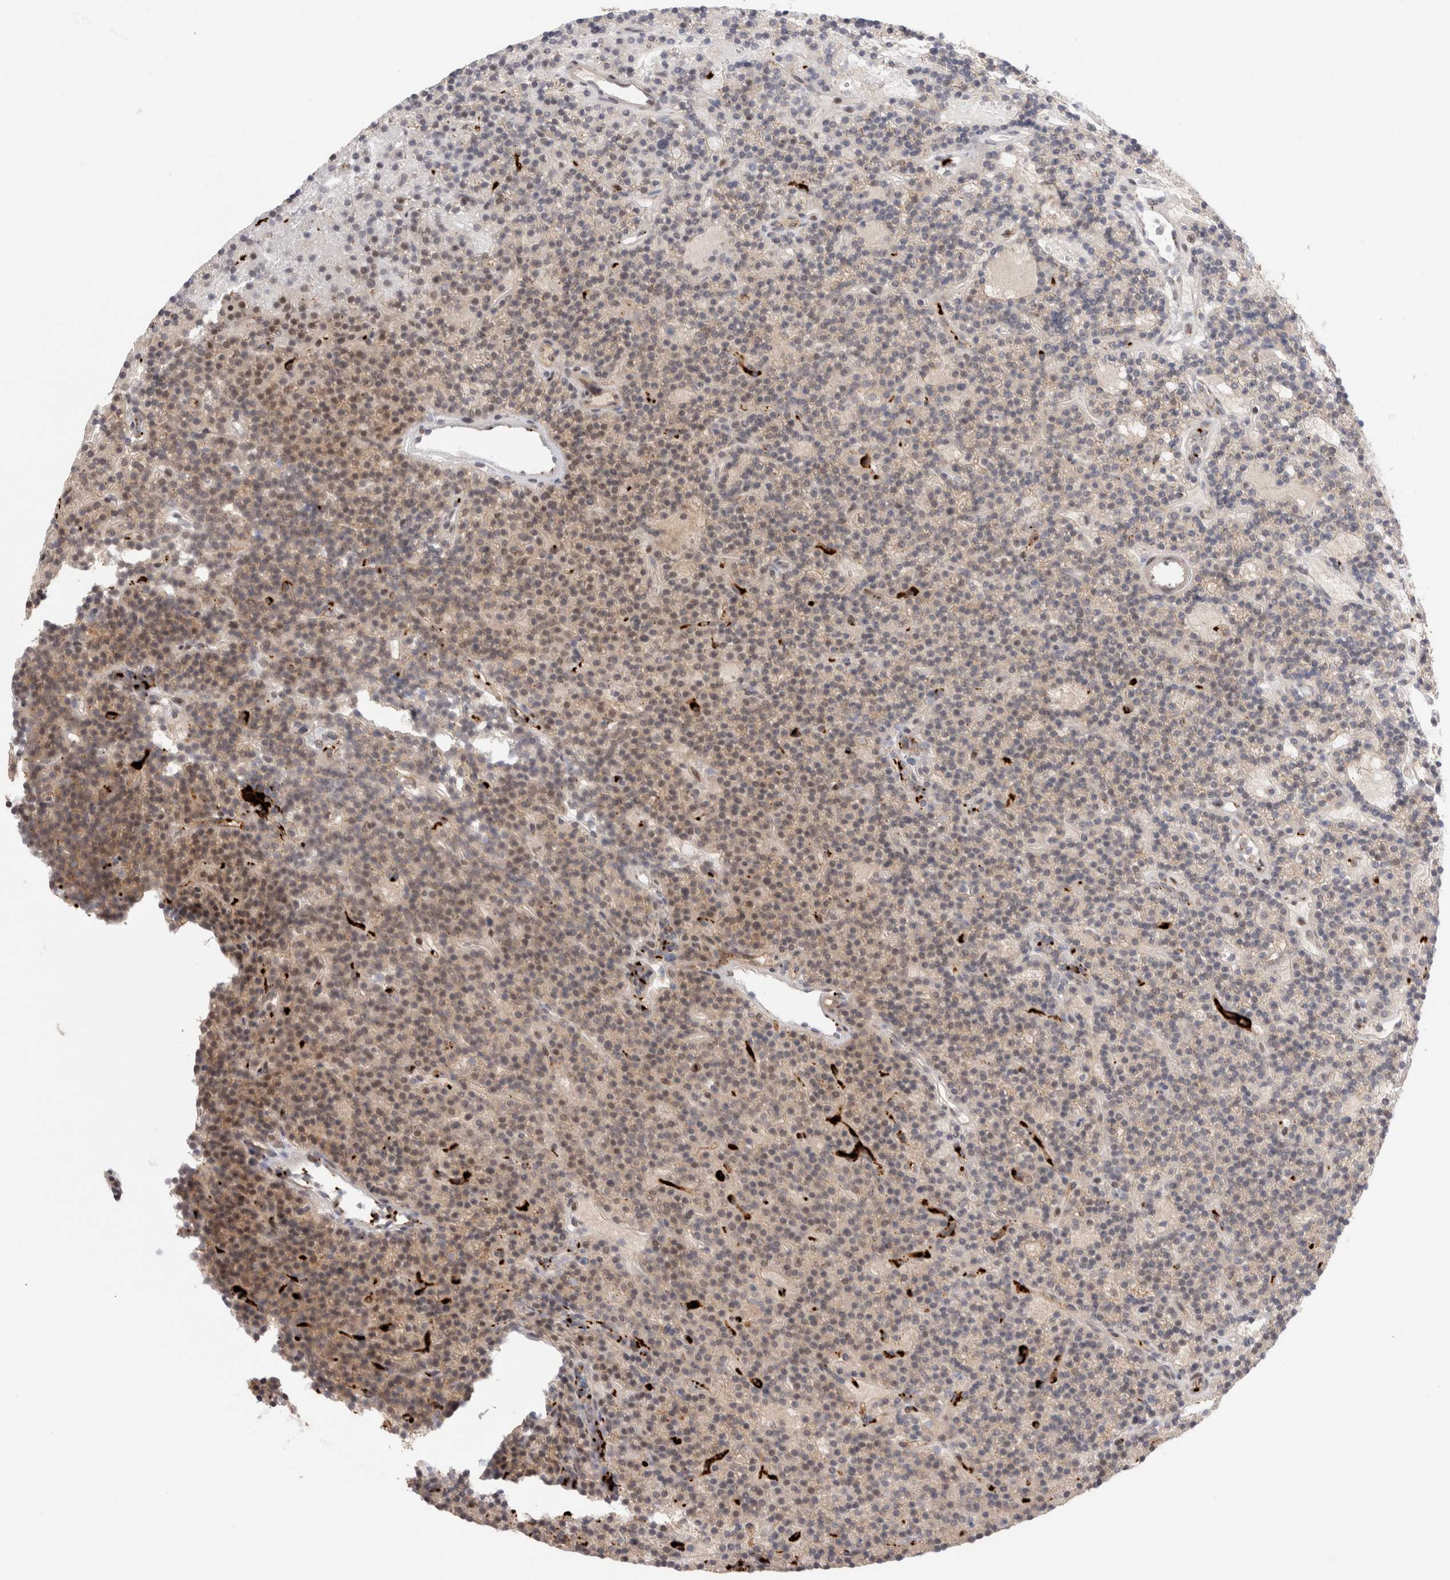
{"staining": {"intensity": "weak", "quantity": "25%-75%", "location": "cytoplasmic/membranous"}, "tissue": "parathyroid gland", "cell_type": "Glandular cells", "image_type": "normal", "snomed": [{"axis": "morphology", "description": "Normal tissue, NOS"}, {"axis": "topography", "description": "Parathyroid gland"}], "caption": "Brown immunohistochemical staining in normal human parathyroid gland reveals weak cytoplasmic/membranous expression in approximately 25%-75% of glandular cells.", "gene": "VPS28", "patient": {"sex": "male", "age": 75}}